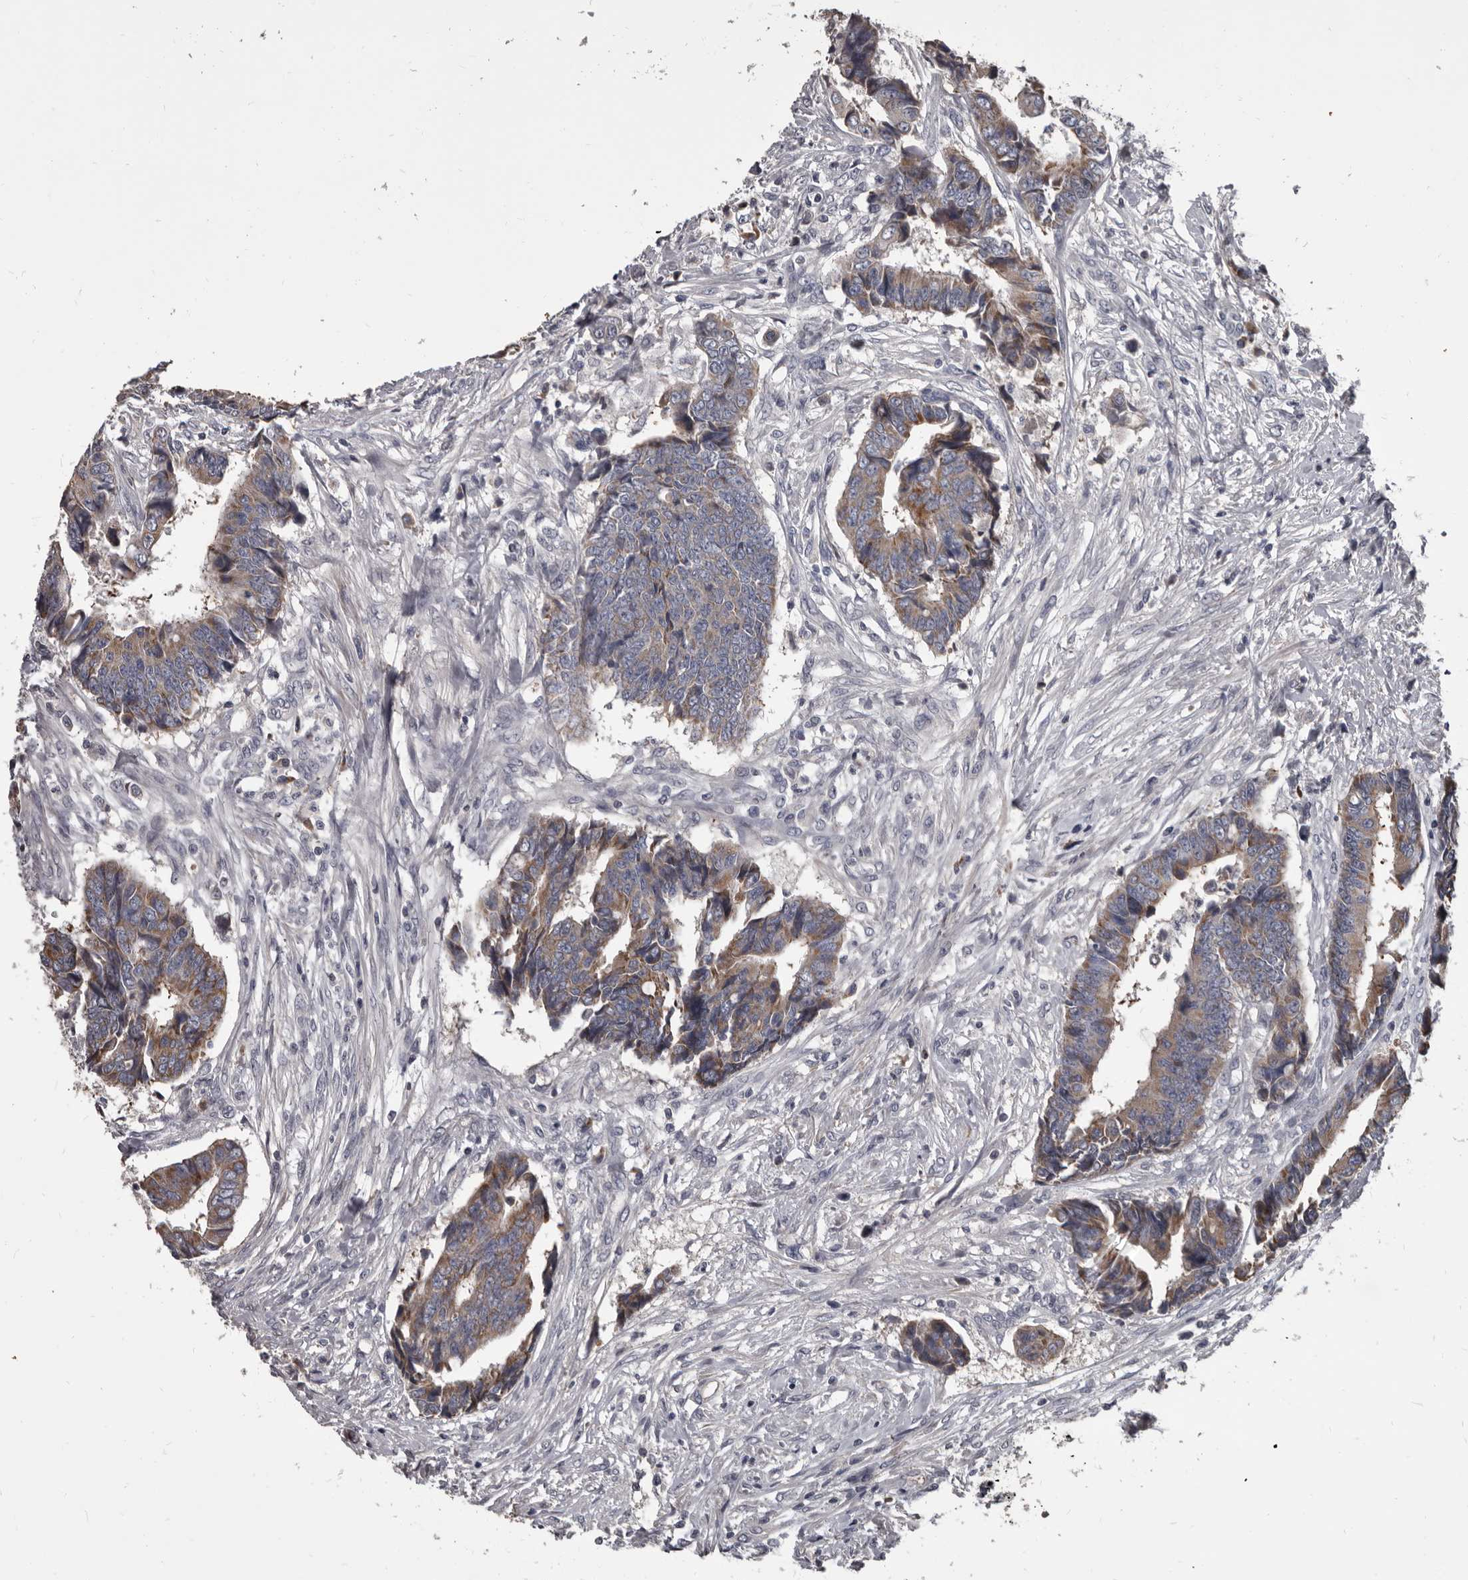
{"staining": {"intensity": "moderate", "quantity": "25%-75%", "location": "cytoplasmic/membranous"}, "tissue": "colorectal cancer", "cell_type": "Tumor cells", "image_type": "cancer", "snomed": [{"axis": "morphology", "description": "Adenocarcinoma, NOS"}, {"axis": "topography", "description": "Rectum"}], "caption": "The immunohistochemical stain labels moderate cytoplasmic/membranous expression in tumor cells of colorectal cancer (adenocarcinoma) tissue.", "gene": "ALDH5A1", "patient": {"sex": "male", "age": 84}}